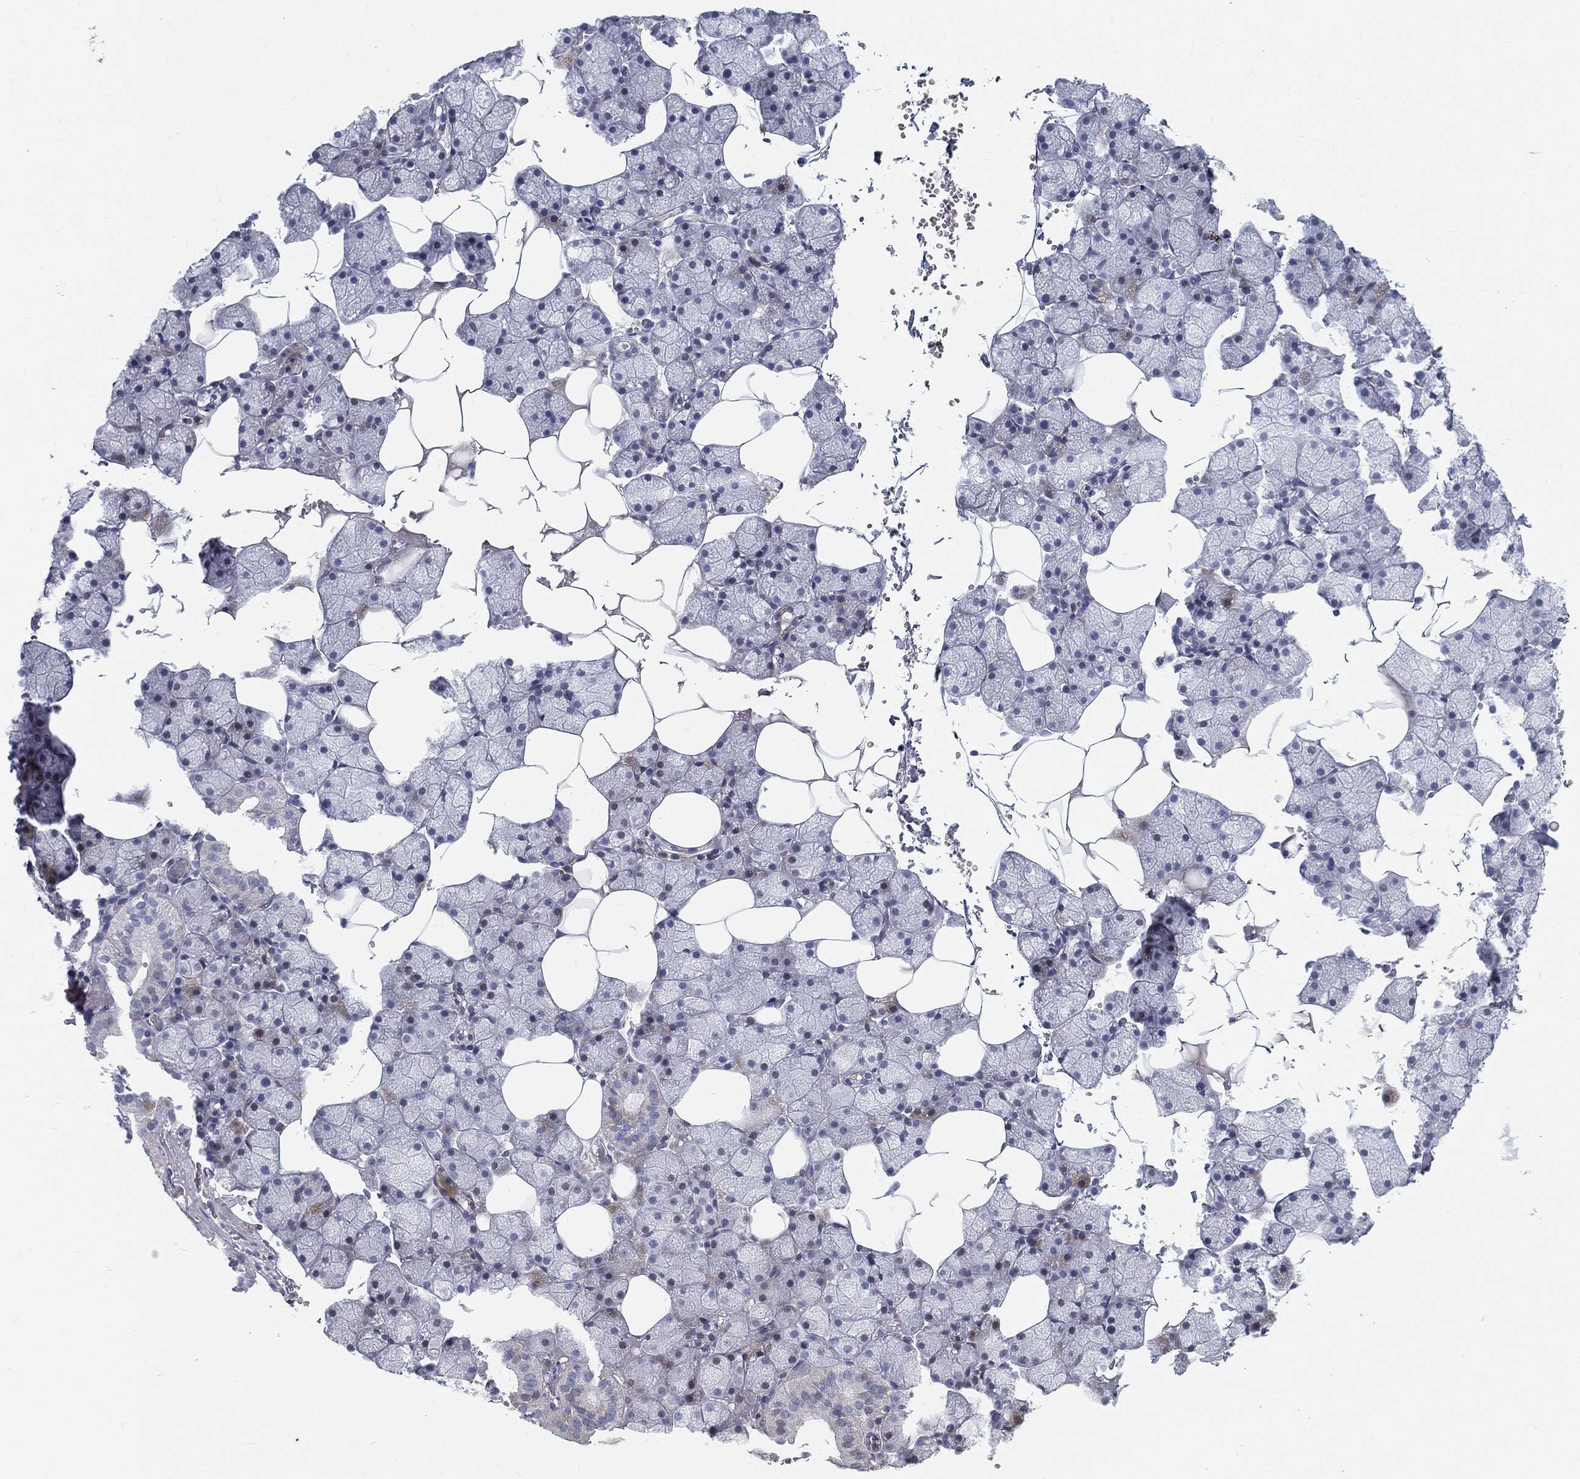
{"staining": {"intensity": "weak", "quantity": "<25%", "location": "cytoplasmic/membranous"}, "tissue": "salivary gland", "cell_type": "Glandular cells", "image_type": "normal", "snomed": [{"axis": "morphology", "description": "Normal tissue, NOS"}, {"axis": "topography", "description": "Salivary gland"}], "caption": "Immunohistochemistry (IHC) of unremarkable salivary gland displays no positivity in glandular cells.", "gene": "SPPL2C", "patient": {"sex": "male", "age": 38}}